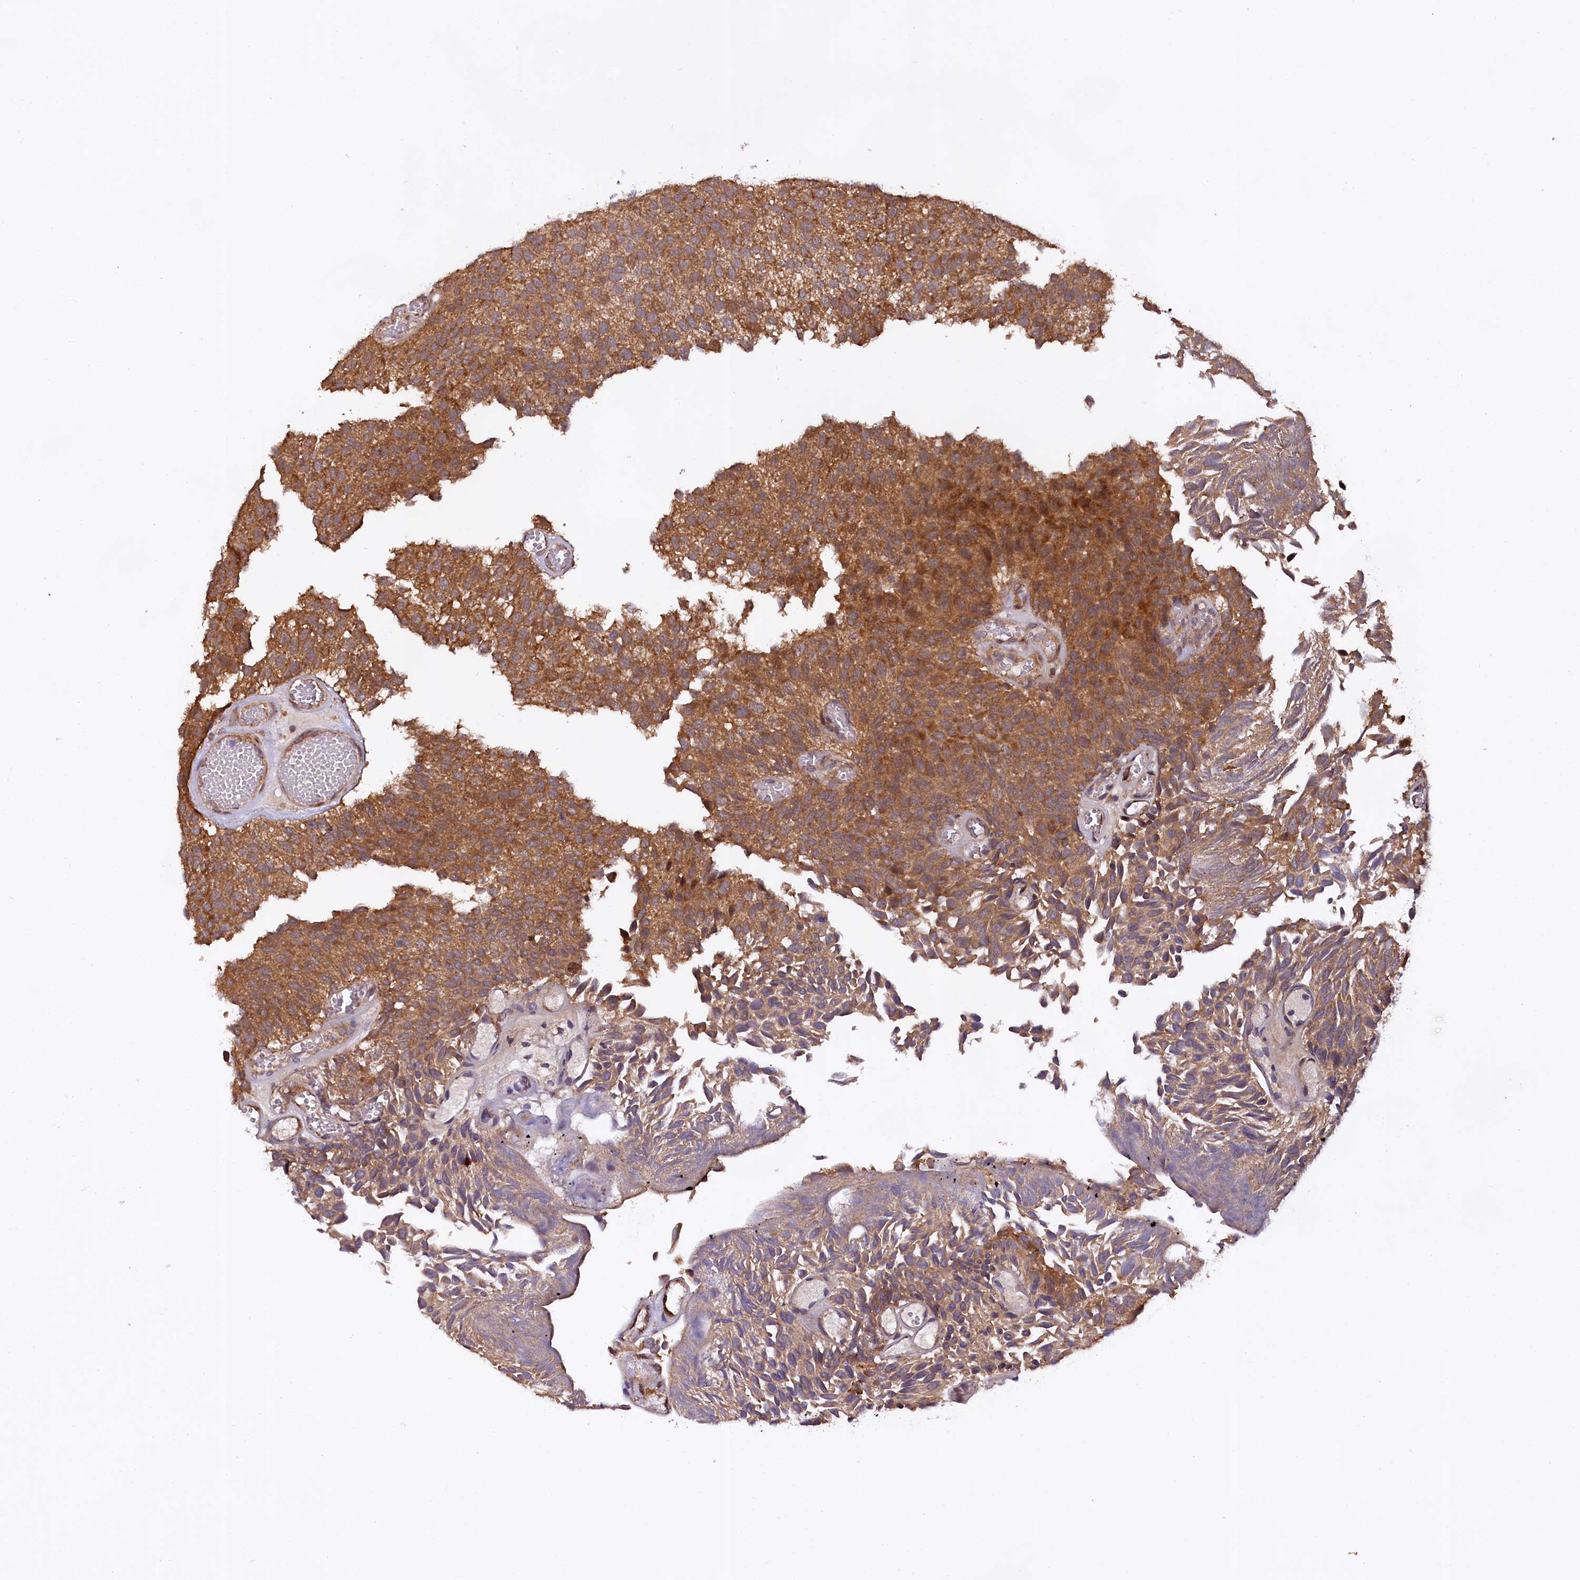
{"staining": {"intensity": "strong", "quantity": ">75%", "location": "cytoplasmic/membranous"}, "tissue": "urothelial cancer", "cell_type": "Tumor cells", "image_type": "cancer", "snomed": [{"axis": "morphology", "description": "Urothelial carcinoma, Low grade"}, {"axis": "topography", "description": "Urinary bladder"}], "caption": "Protein staining by immunohistochemistry (IHC) shows strong cytoplasmic/membranous expression in about >75% of tumor cells in urothelial cancer. (brown staining indicates protein expression, while blue staining denotes nuclei).", "gene": "DOHH", "patient": {"sex": "male", "age": 89}}